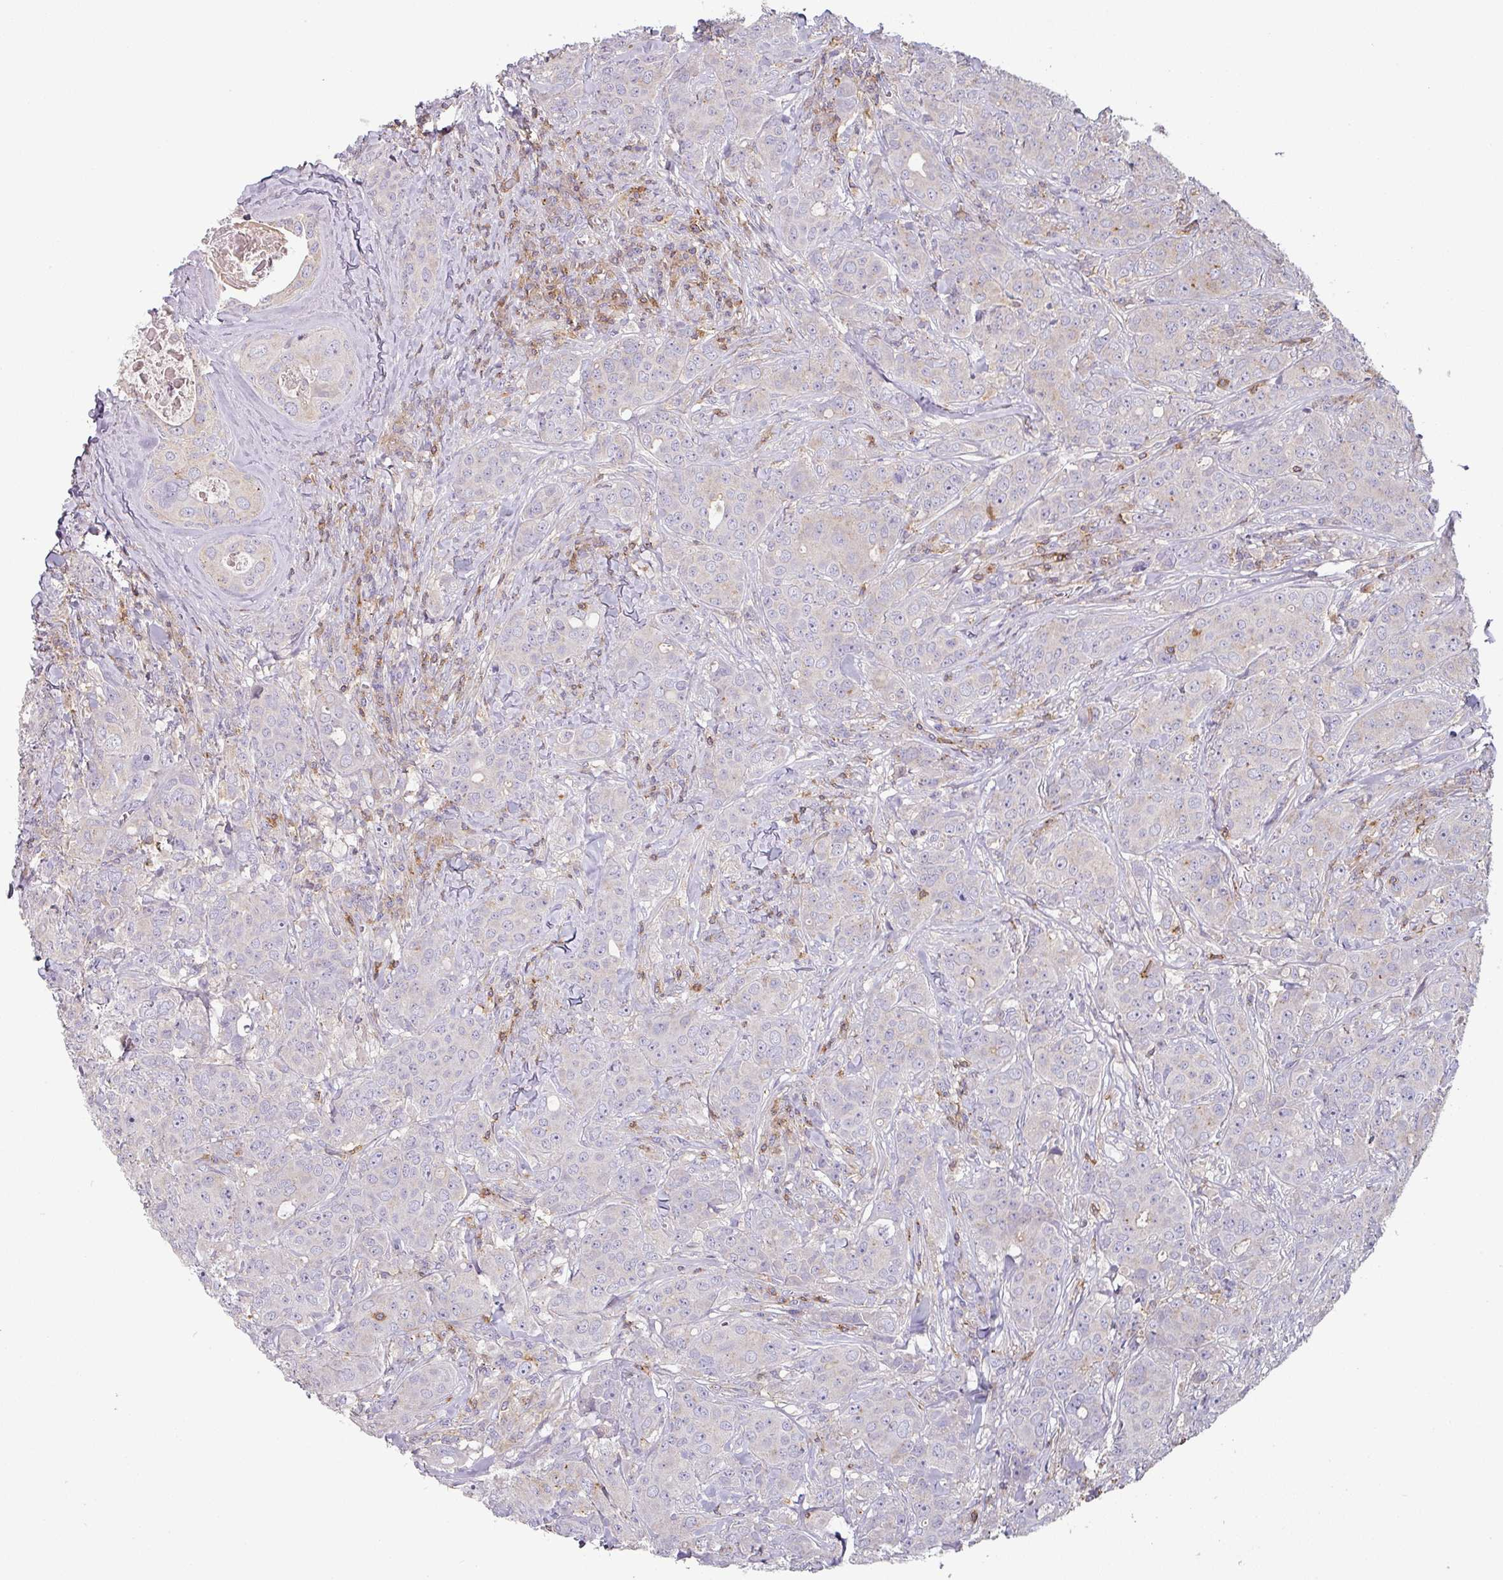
{"staining": {"intensity": "negative", "quantity": "none", "location": "none"}, "tissue": "breast cancer", "cell_type": "Tumor cells", "image_type": "cancer", "snomed": [{"axis": "morphology", "description": "Duct carcinoma"}, {"axis": "topography", "description": "Breast"}], "caption": "Histopathology image shows no significant protein positivity in tumor cells of breast cancer (infiltrating ductal carcinoma).", "gene": "CD3G", "patient": {"sex": "female", "age": 43}}